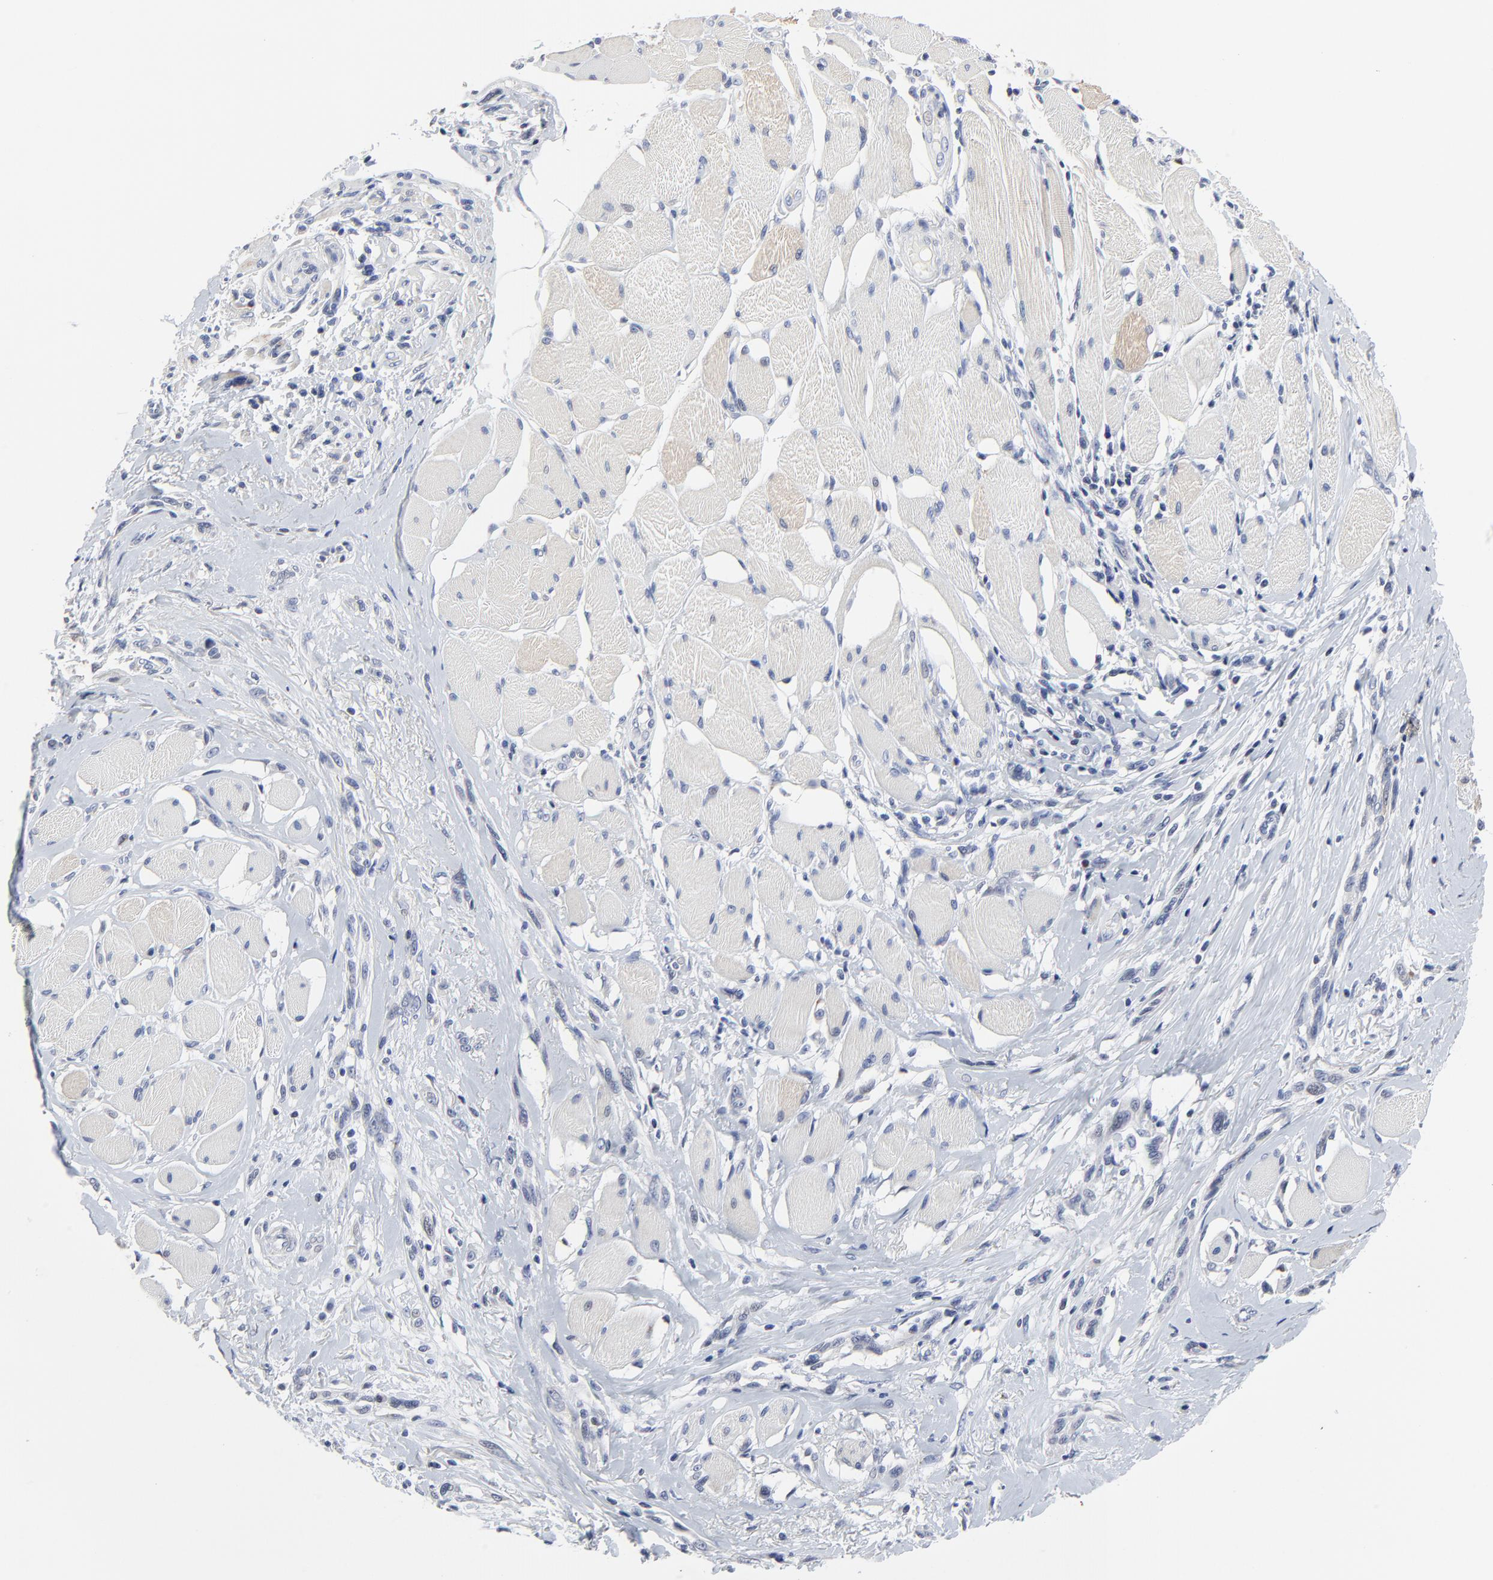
{"staining": {"intensity": "negative", "quantity": "none", "location": "none"}, "tissue": "melanoma", "cell_type": "Tumor cells", "image_type": "cancer", "snomed": [{"axis": "morphology", "description": "Malignant melanoma, NOS"}, {"axis": "topography", "description": "Skin"}], "caption": "Malignant melanoma was stained to show a protein in brown. There is no significant positivity in tumor cells.", "gene": "LNX1", "patient": {"sex": "male", "age": 91}}